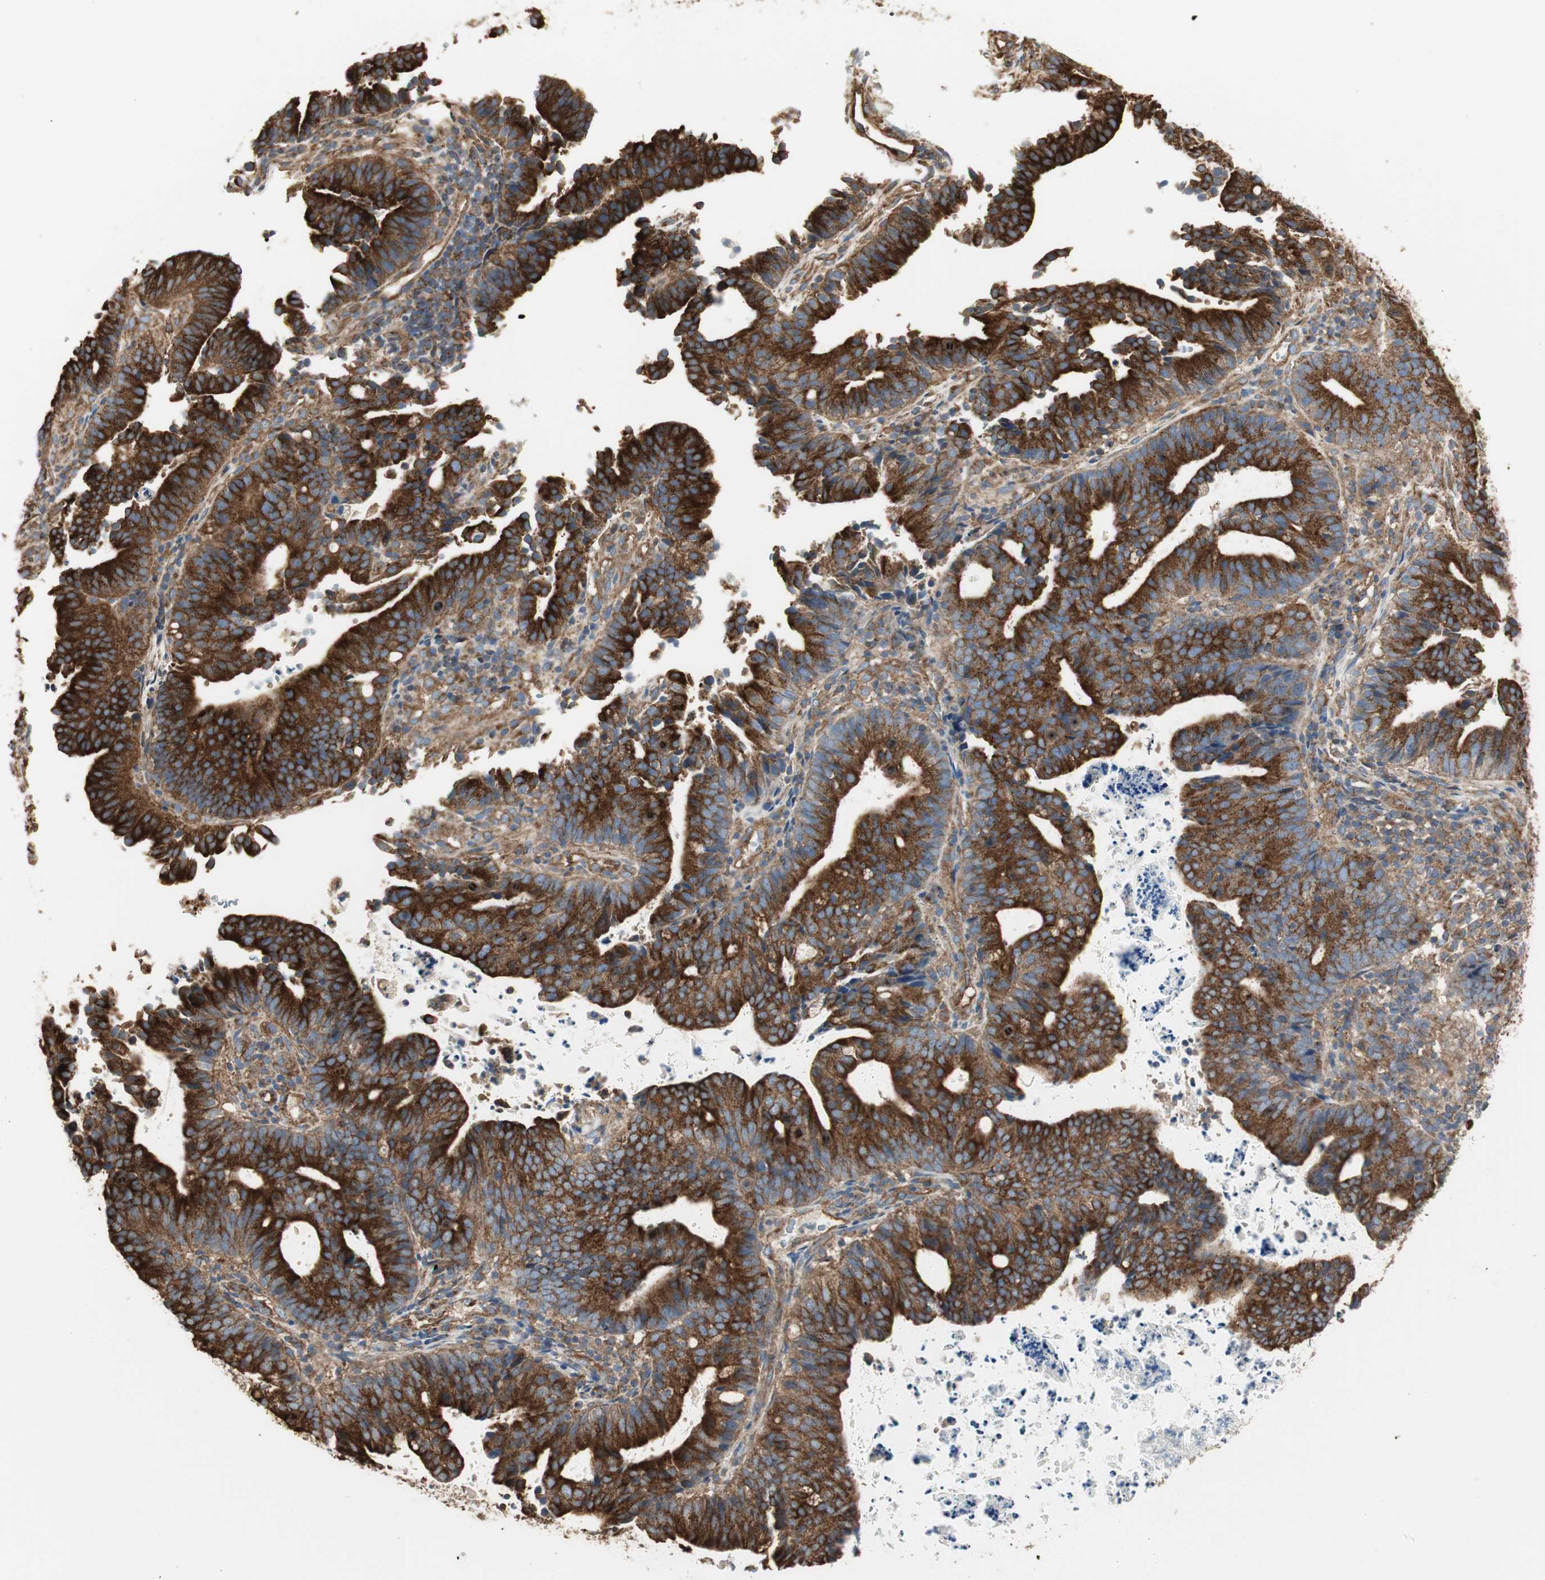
{"staining": {"intensity": "strong", "quantity": ">75%", "location": "cytoplasmic/membranous"}, "tissue": "endometrial cancer", "cell_type": "Tumor cells", "image_type": "cancer", "snomed": [{"axis": "morphology", "description": "Adenocarcinoma, NOS"}, {"axis": "topography", "description": "Uterus"}], "caption": "Protein analysis of adenocarcinoma (endometrial) tissue demonstrates strong cytoplasmic/membranous expression in approximately >75% of tumor cells.", "gene": "H6PD", "patient": {"sex": "female", "age": 83}}